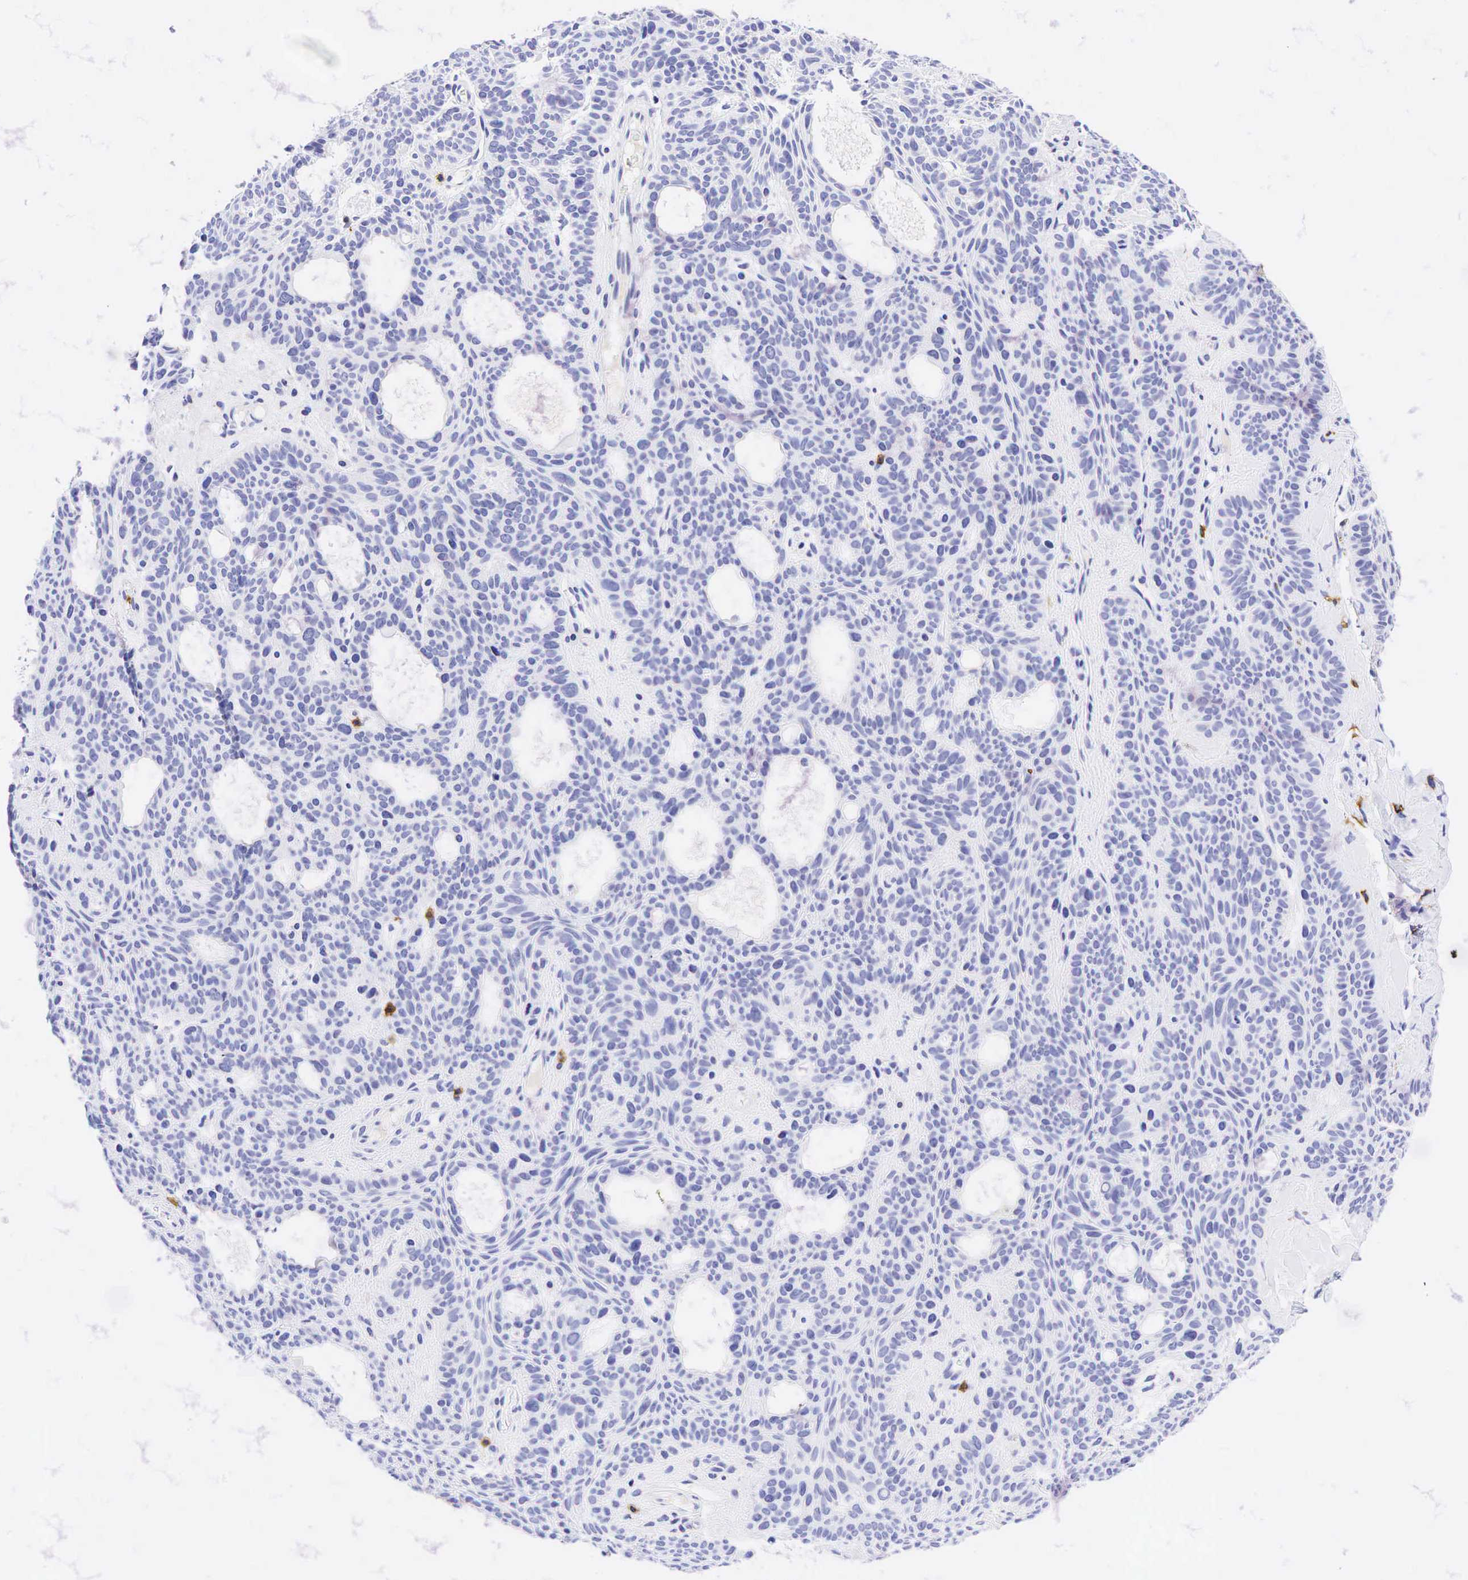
{"staining": {"intensity": "negative", "quantity": "none", "location": "none"}, "tissue": "skin cancer", "cell_type": "Tumor cells", "image_type": "cancer", "snomed": [{"axis": "morphology", "description": "Basal cell carcinoma"}, {"axis": "topography", "description": "Skin"}], "caption": "The photomicrograph reveals no staining of tumor cells in skin basal cell carcinoma.", "gene": "CD8A", "patient": {"sex": "male", "age": 44}}